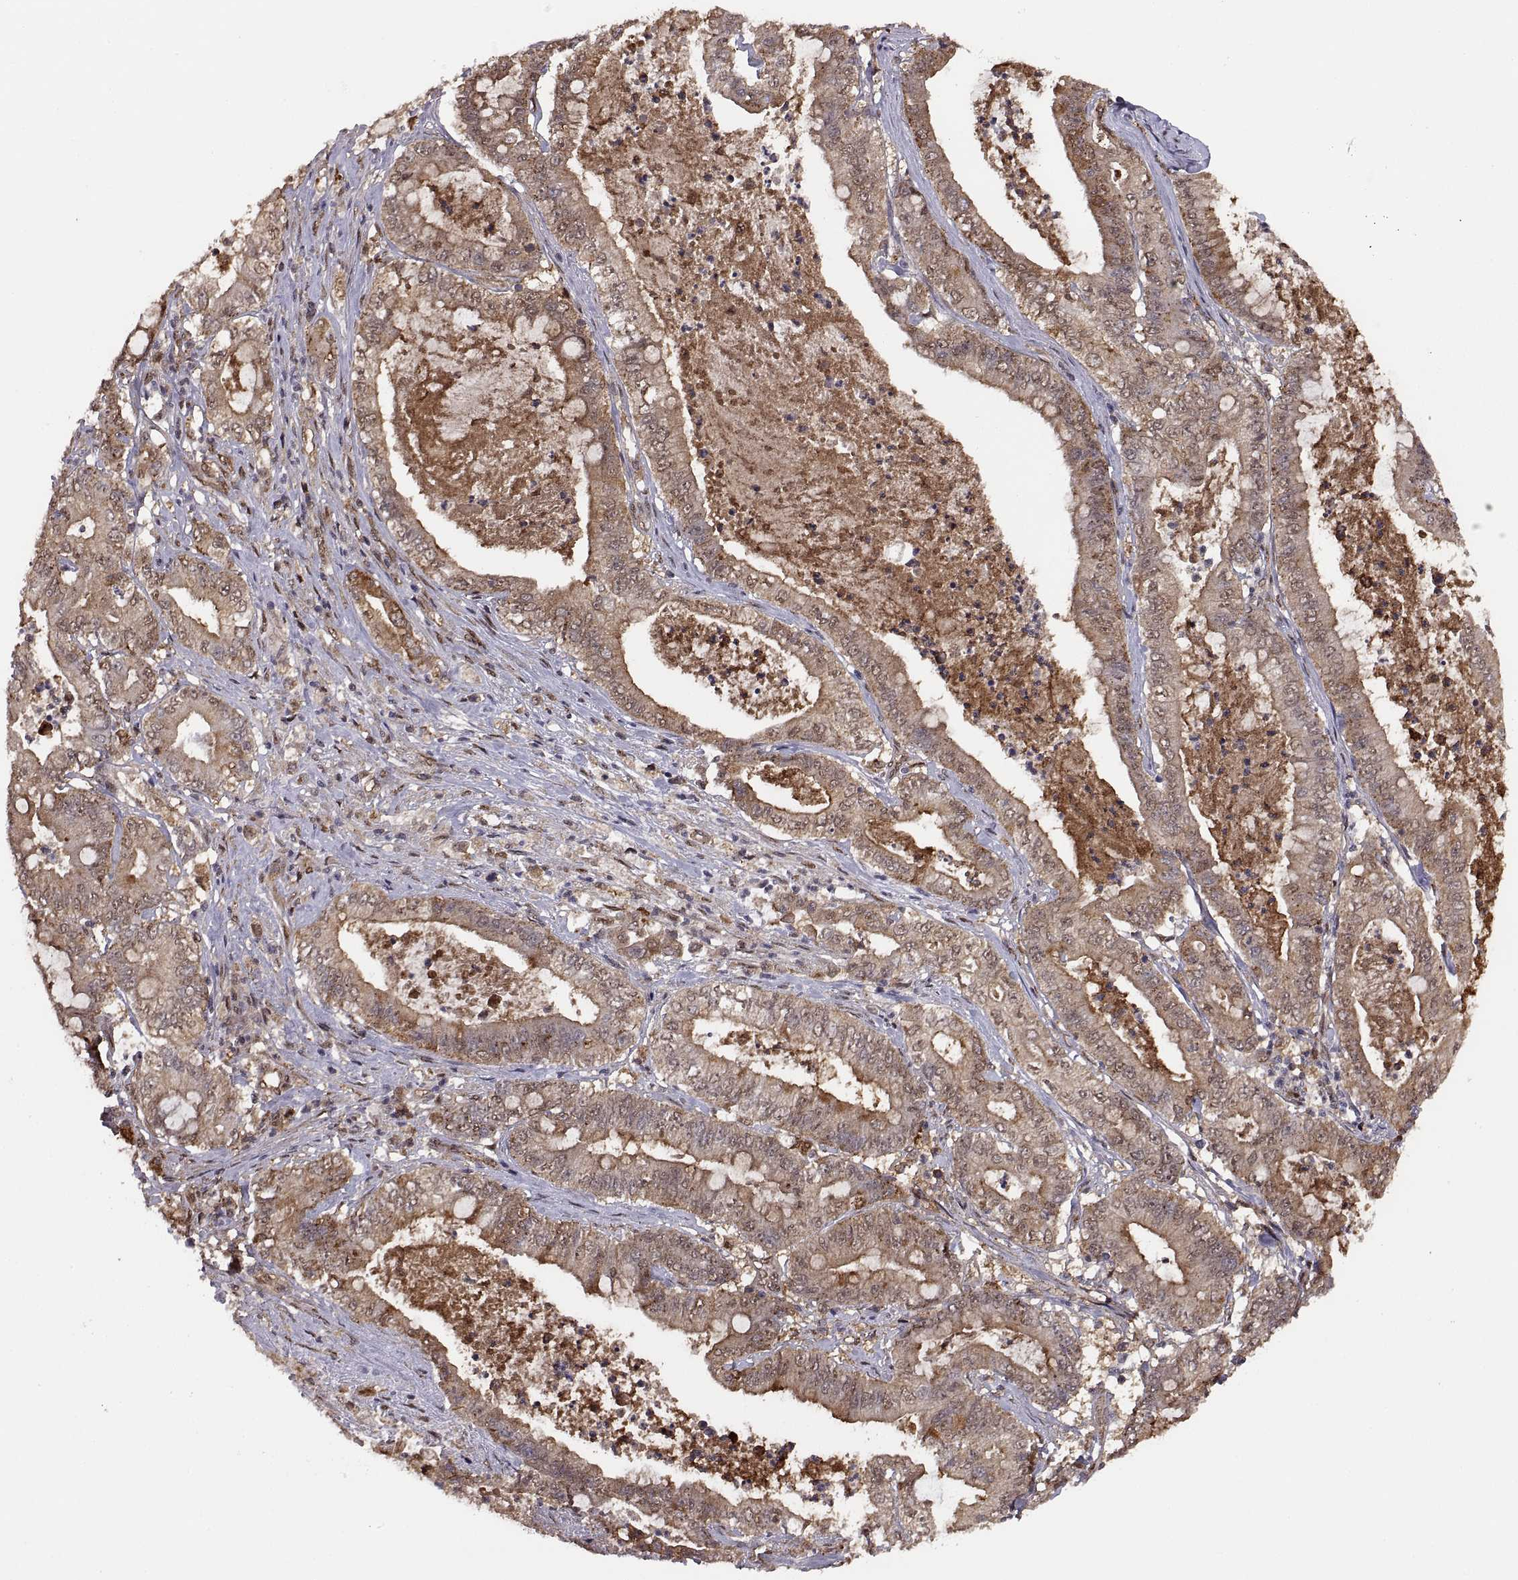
{"staining": {"intensity": "moderate", "quantity": ">75%", "location": "cytoplasmic/membranous"}, "tissue": "pancreatic cancer", "cell_type": "Tumor cells", "image_type": "cancer", "snomed": [{"axis": "morphology", "description": "Adenocarcinoma, NOS"}, {"axis": "topography", "description": "Pancreas"}], "caption": "An immunohistochemistry image of neoplastic tissue is shown. Protein staining in brown shows moderate cytoplasmic/membranous positivity in pancreatic cancer (adenocarcinoma) within tumor cells. Immunohistochemistry (ihc) stains the protein of interest in brown and the nuclei are stained blue.", "gene": "PSMC2", "patient": {"sex": "male", "age": 71}}